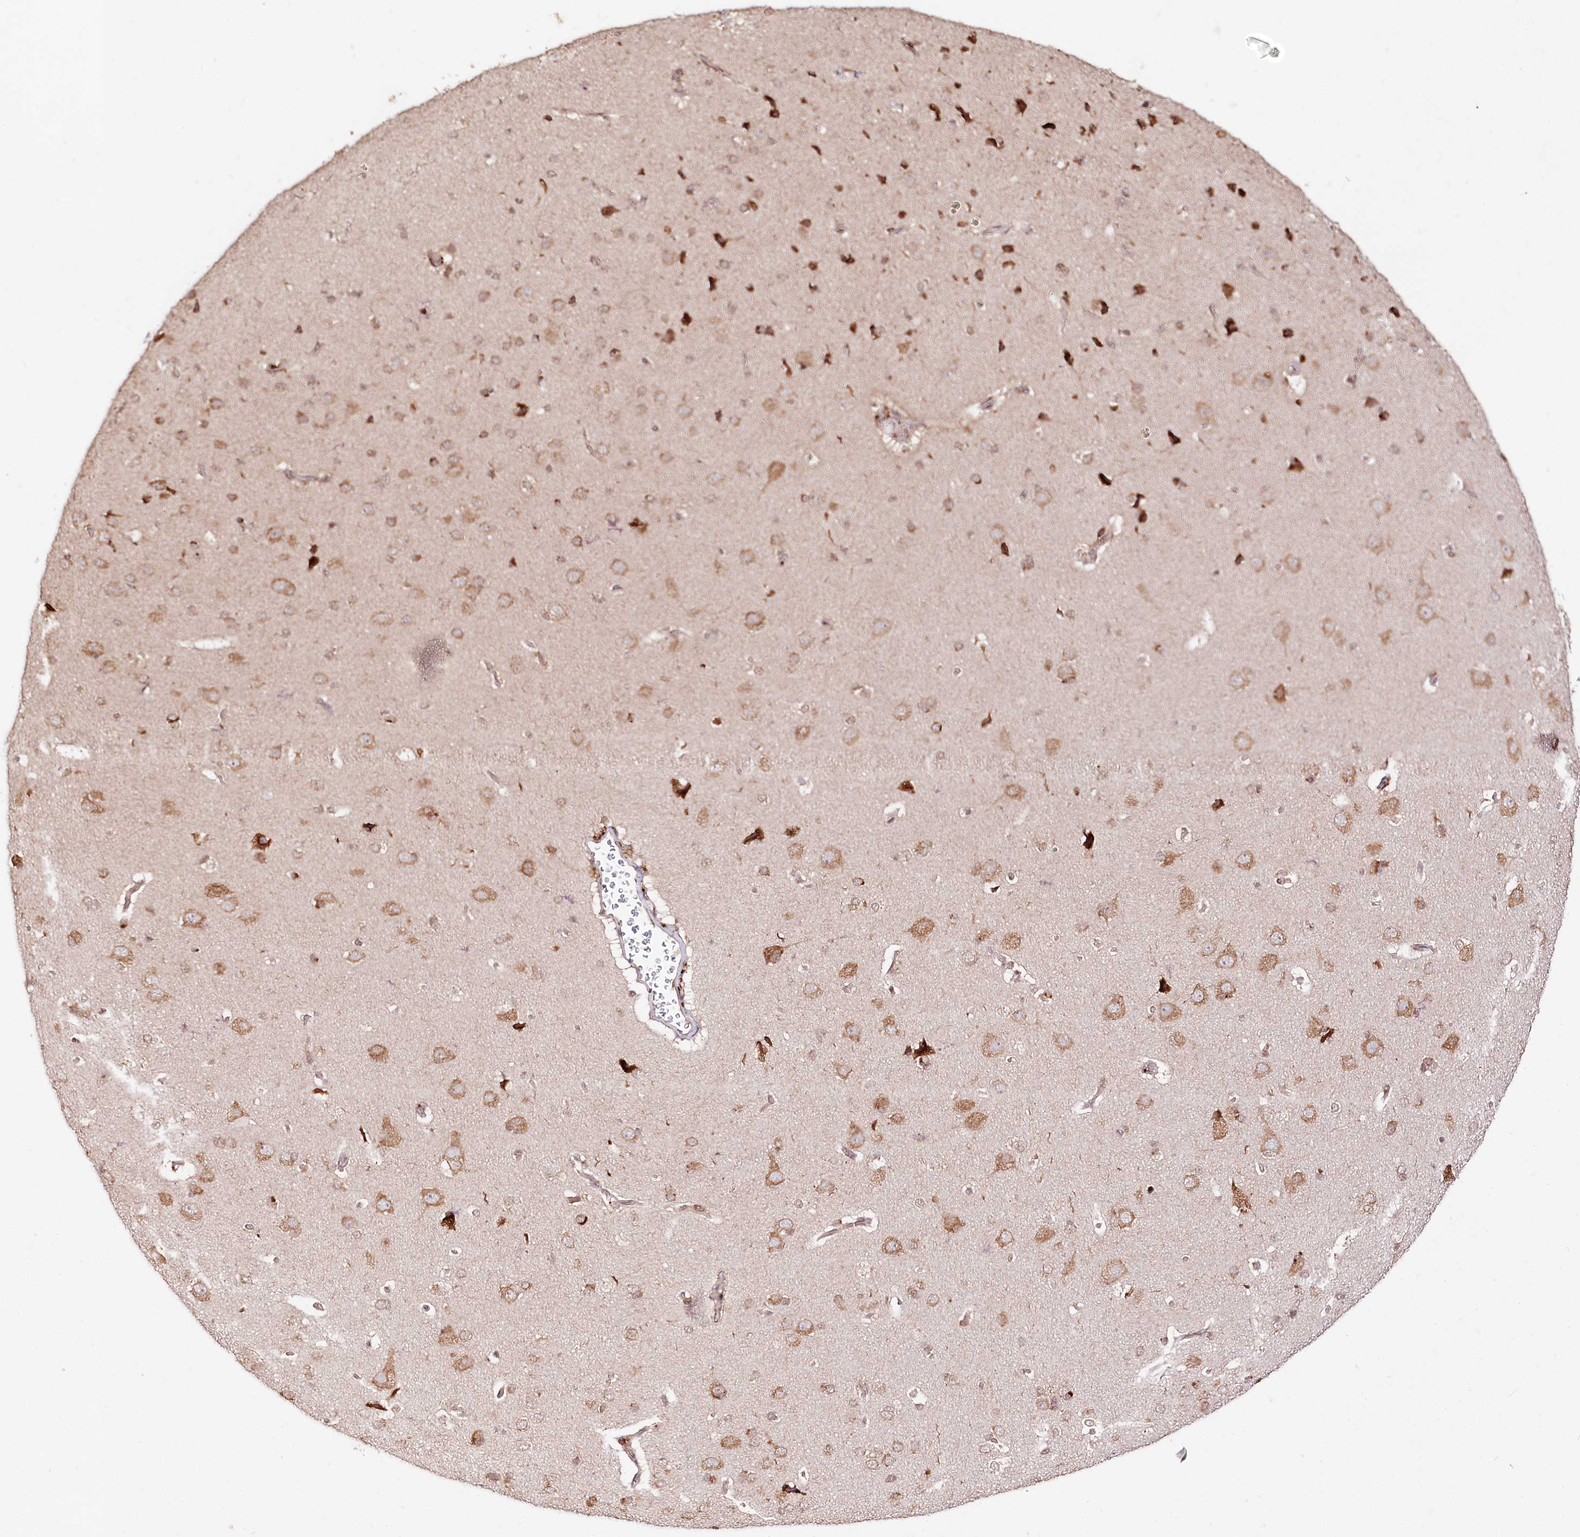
{"staining": {"intensity": "weak", "quantity": "25%-75%", "location": "cytoplasmic/membranous,nuclear"}, "tissue": "cerebral cortex", "cell_type": "Endothelial cells", "image_type": "normal", "snomed": [{"axis": "morphology", "description": "Normal tissue, NOS"}, {"axis": "topography", "description": "Cerebral cortex"}], "caption": "Cerebral cortex stained with a brown dye reveals weak cytoplasmic/membranous,nuclear positive positivity in approximately 25%-75% of endothelial cells.", "gene": "CNPY2", "patient": {"sex": "male", "age": 62}}